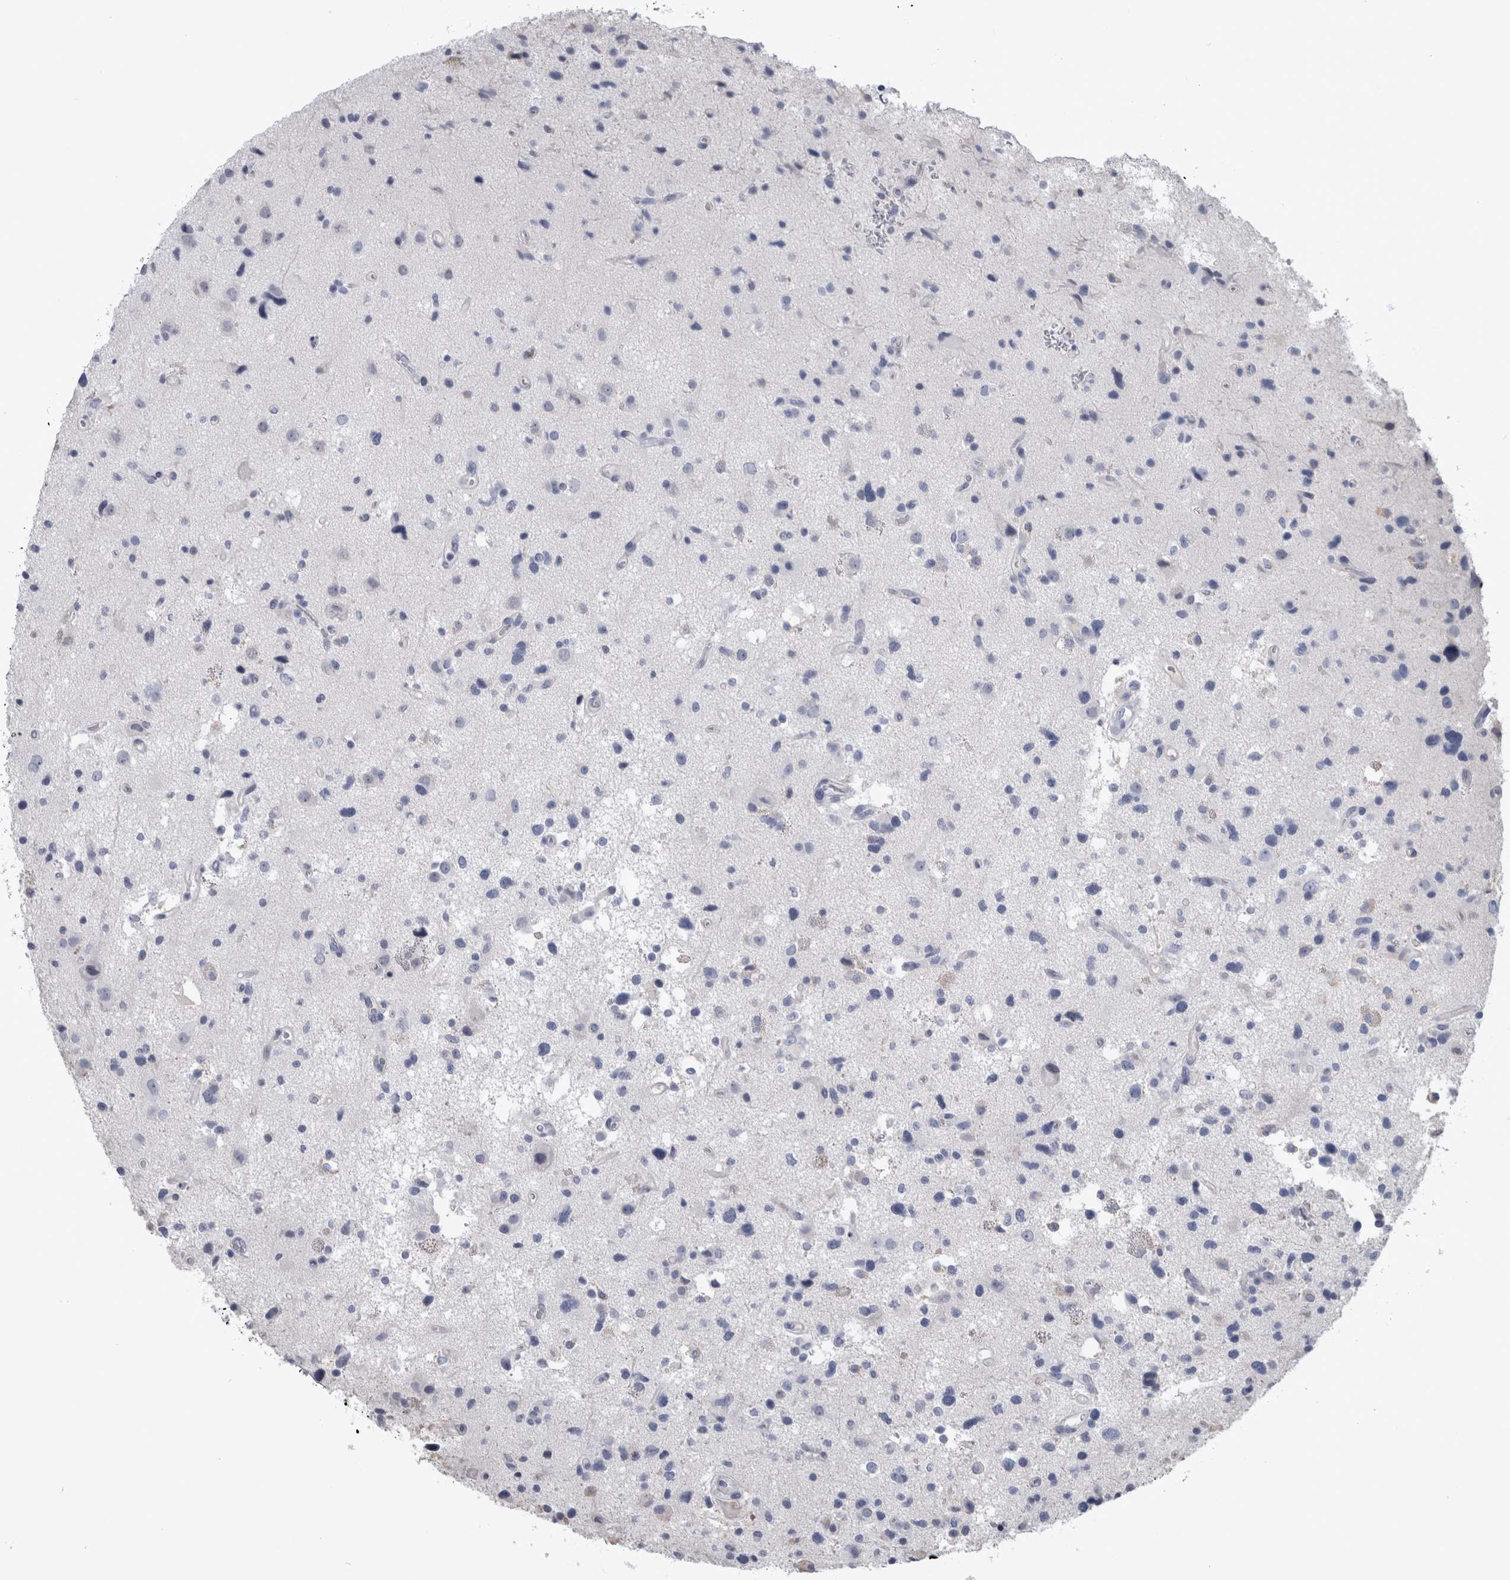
{"staining": {"intensity": "negative", "quantity": "none", "location": "none"}, "tissue": "glioma", "cell_type": "Tumor cells", "image_type": "cancer", "snomed": [{"axis": "morphology", "description": "Glioma, malignant, High grade"}, {"axis": "topography", "description": "Brain"}], "caption": "High power microscopy histopathology image of an IHC photomicrograph of malignant high-grade glioma, revealing no significant positivity in tumor cells.", "gene": "PAX5", "patient": {"sex": "male", "age": 33}}